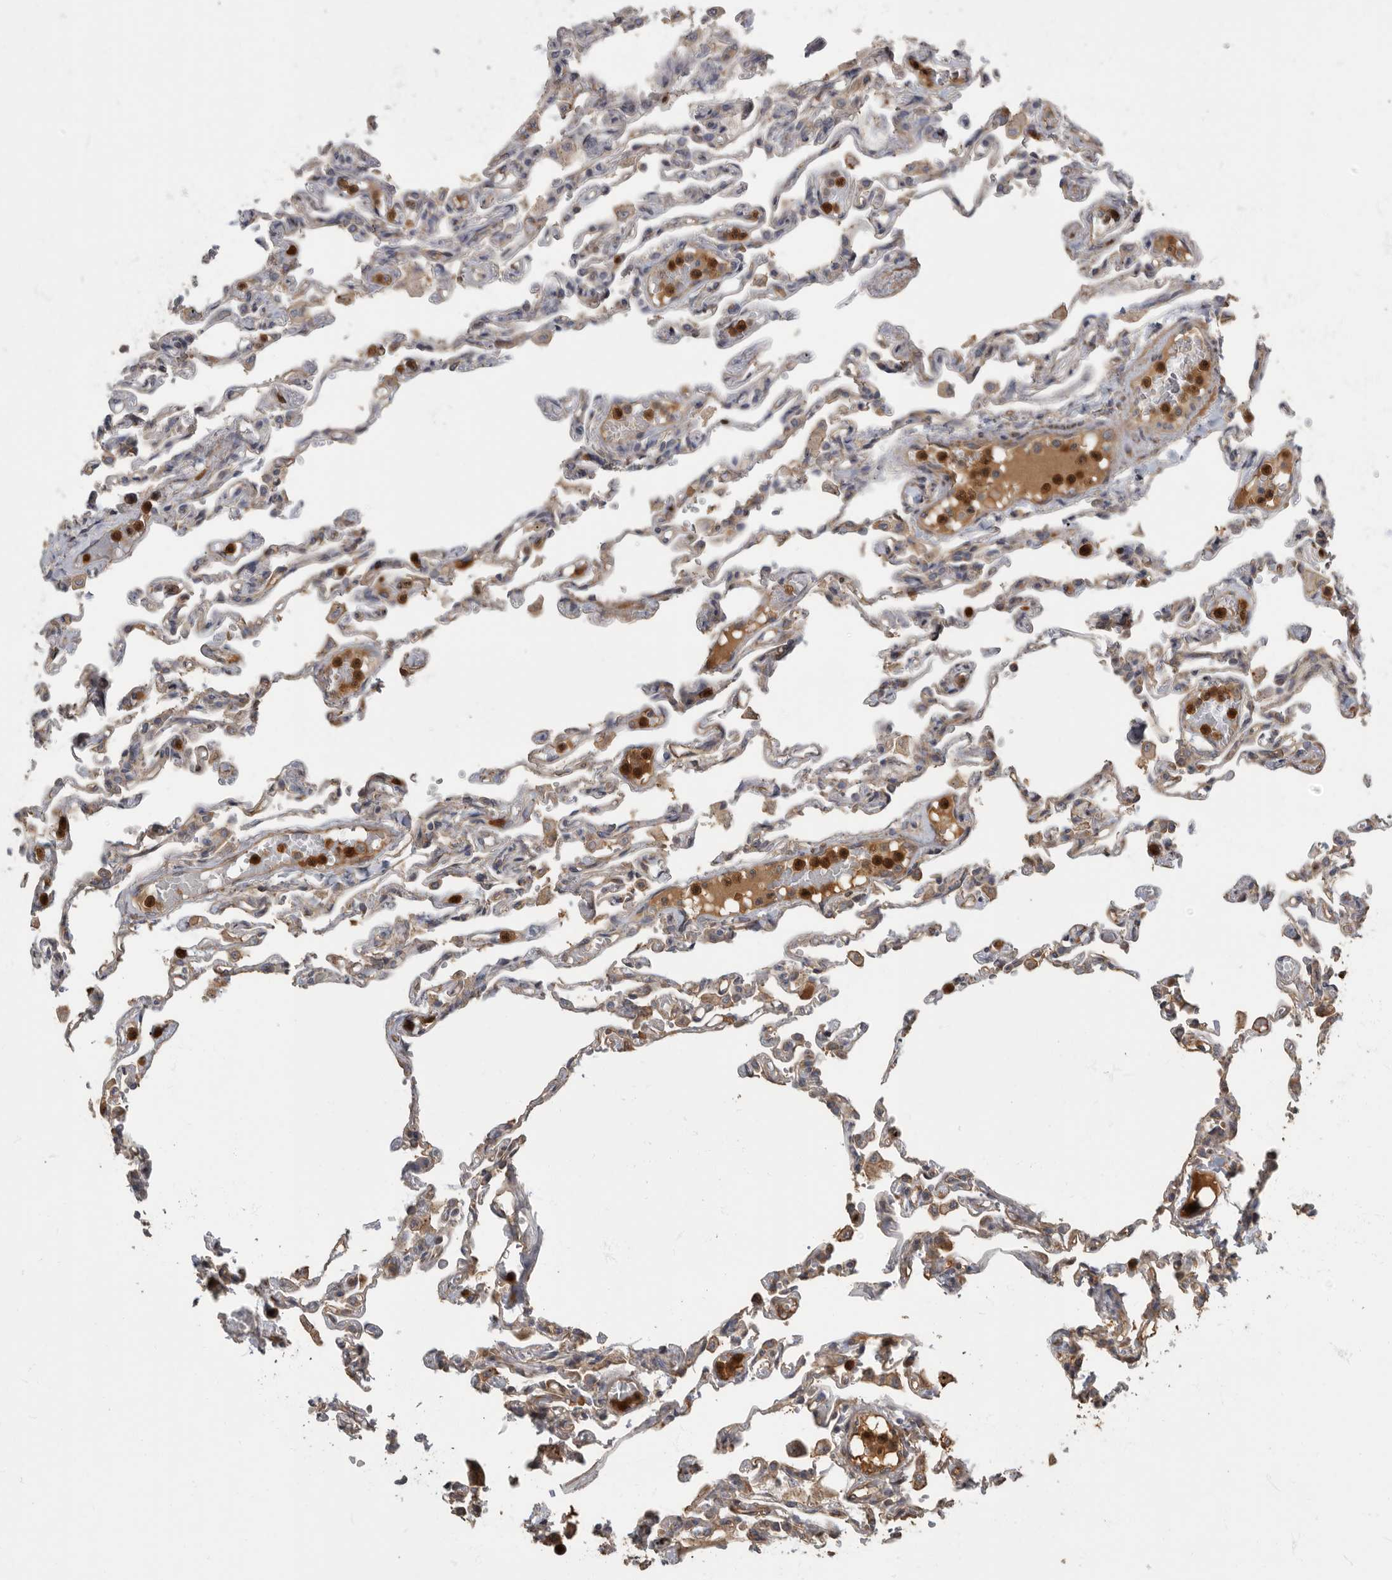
{"staining": {"intensity": "strong", "quantity": "<25%", "location": "cytoplasmic/membranous,nuclear"}, "tissue": "lung", "cell_type": "Alveolar cells", "image_type": "normal", "snomed": [{"axis": "morphology", "description": "Normal tissue, NOS"}, {"axis": "topography", "description": "Lung"}], "caption": "Protein analysis of benign lung shows strong cytoplasmic/membranous,nuclear expression in approximately <25% of alveolar cells.", "gene": "DAAM1", "patient": {"sex": "male", "age": 21}}